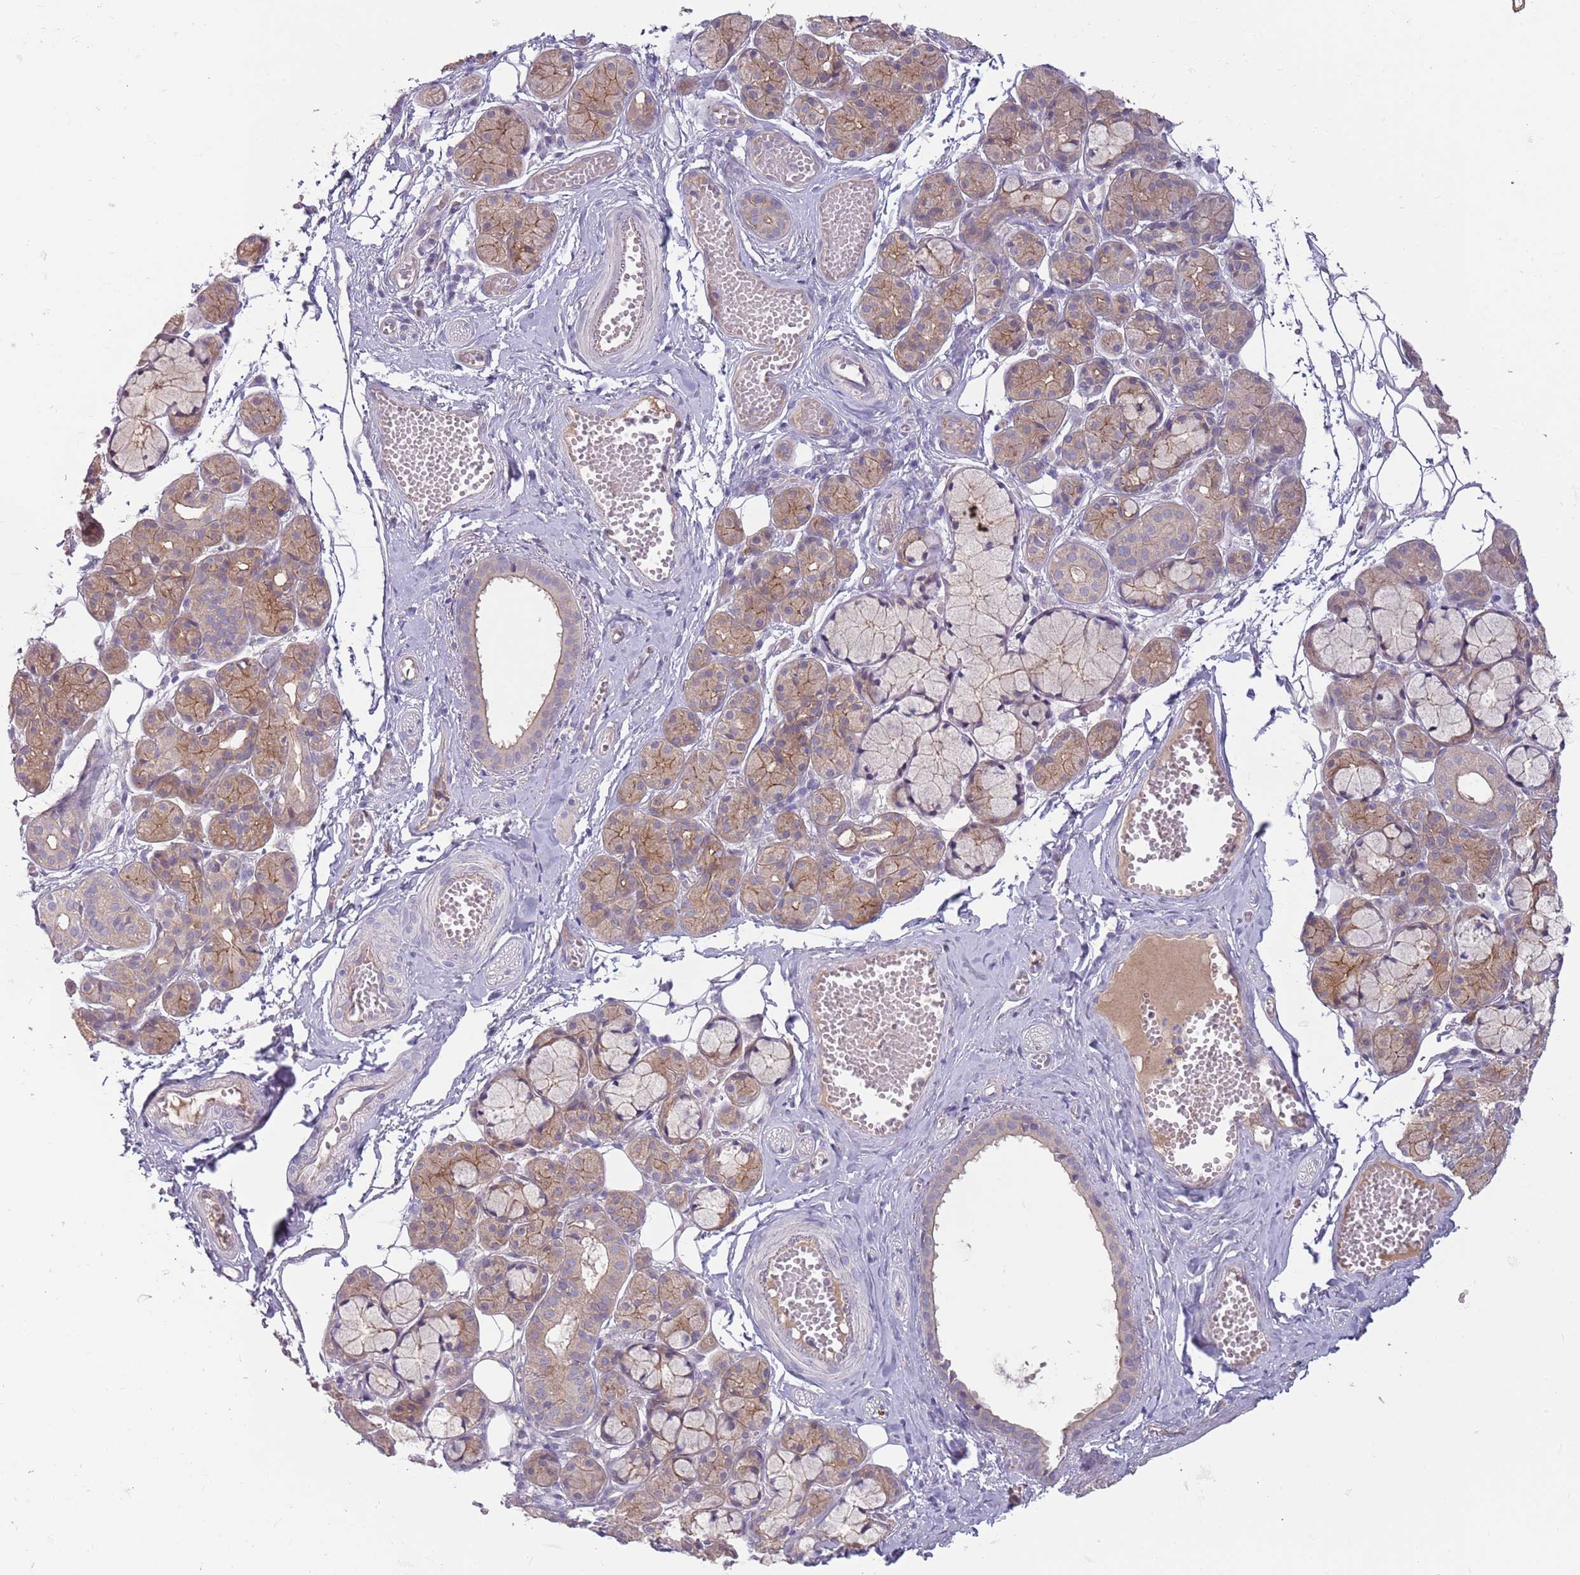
{"staining": {"intensity": "moderate", "quantity": "25%-75%", "location": "cytoplasmic/membranous"}, "tissue": "salivary gland", "cell_type": "Glandular cells", "image_type": "normal", "snomed": [{"axis": "morphology", "description": "Normal tissue, NOS"}, {"axis": "topography", "description": "Salivary gland"}], "caption": "High-magnification brightfield microscopy of normal salivary gland stained with DAB (3,3'-diaminobenzidine) (brown) and counterstained with hematoxylin (blue). glandular cells exhibit moderate cytoplasmic/membranous staining is present in about25%-75% of cells. The protein is shown in brown color, while the nuclei are stained blue.", "gene": "SAV1", "patient": {"sex": "male", "age": 63}}